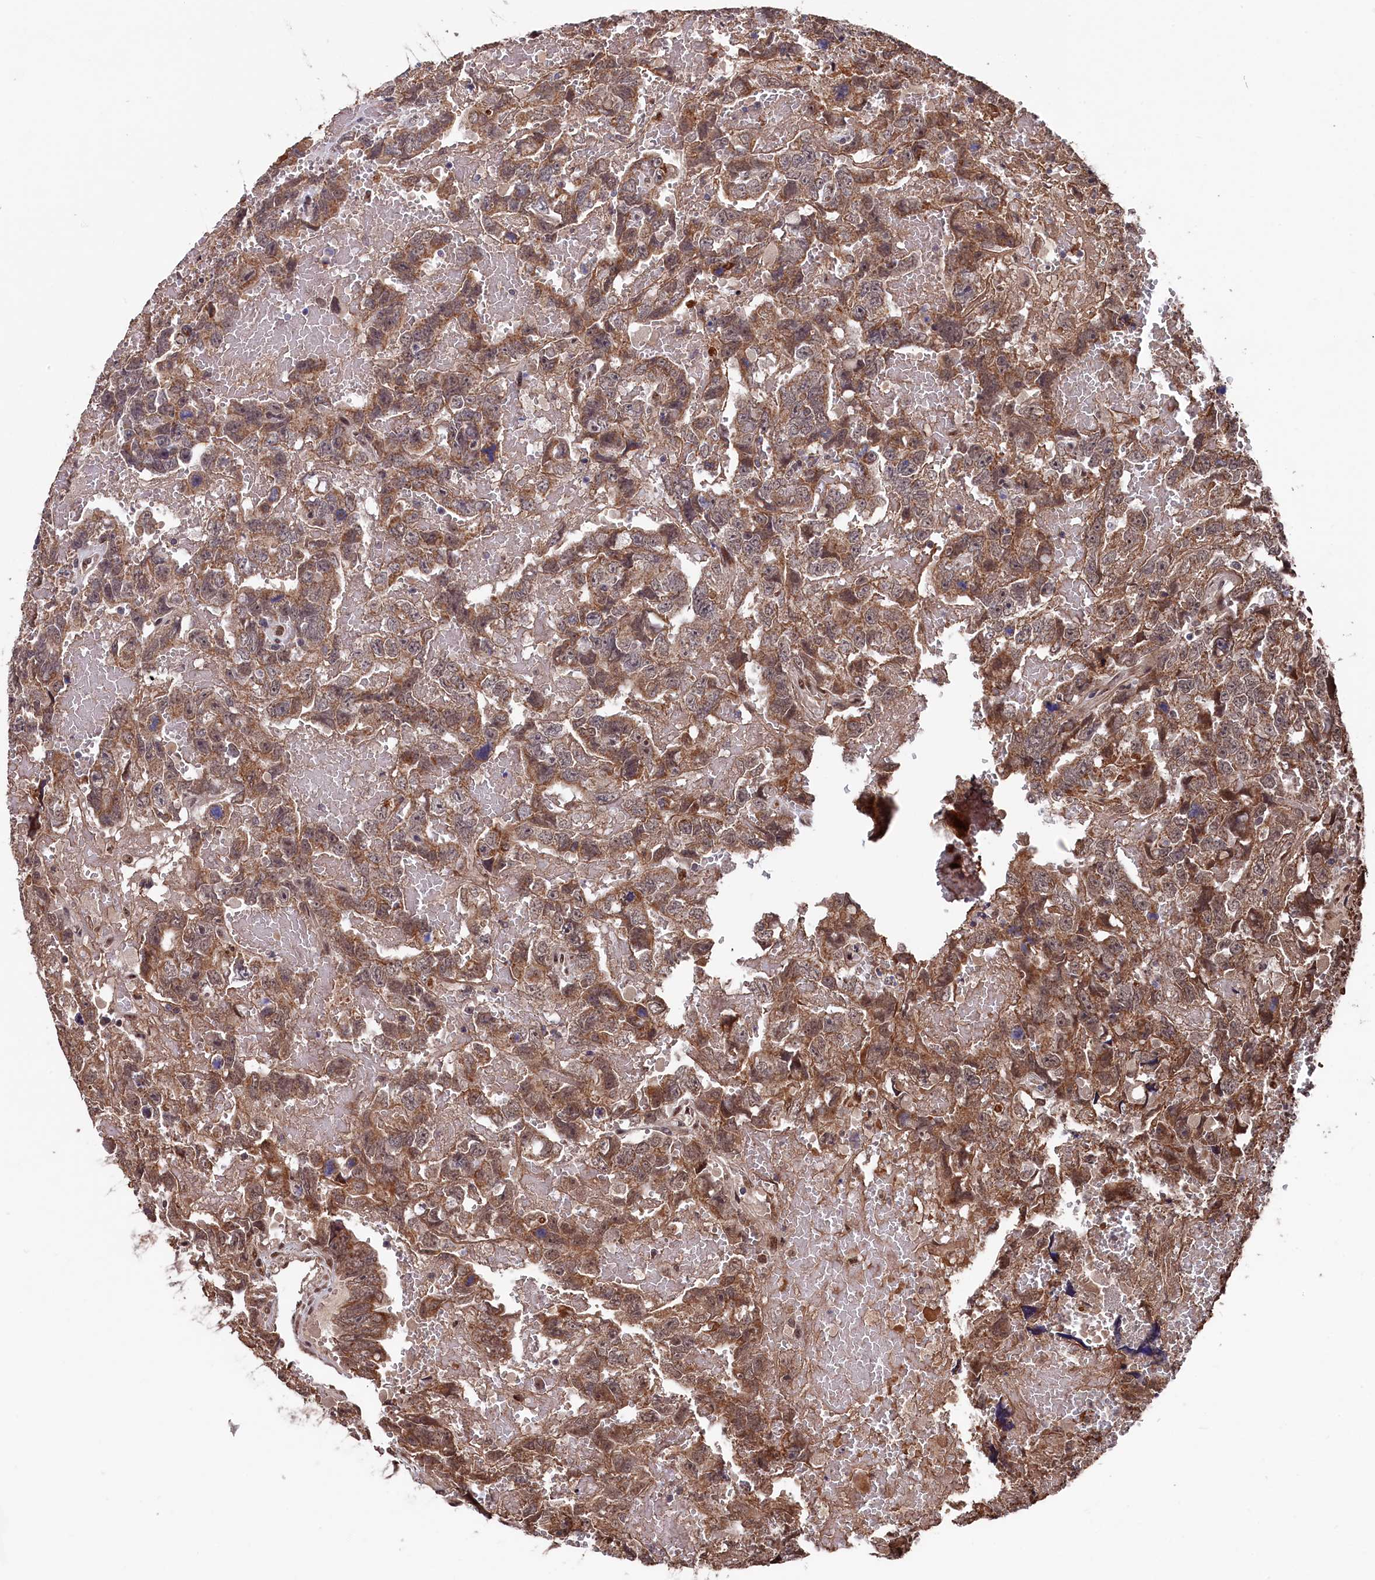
{"staining": {"intensity": "moderate", "quantity": ">75%", "location": "cytoplasmic/membranous,nuclear"}, "tissue": "testis cancer", "cell_type": "Tumor cells", "image_type": "cancer", "snomed": [{"axis": "morphology", "description": "Carcinoma, Embryonal, NOS"}, {"axis": "topography", "description": "Testis"}], "caption": "Brown immunohistochemical staining in human embryonal carcinoma (testis) reveals moderate cytoplasmic/membranous and nuclear positivity in approximately >75% of tumor cells.", "gene": "CLPX", "patient": {"sex": "male", "age": 45}}